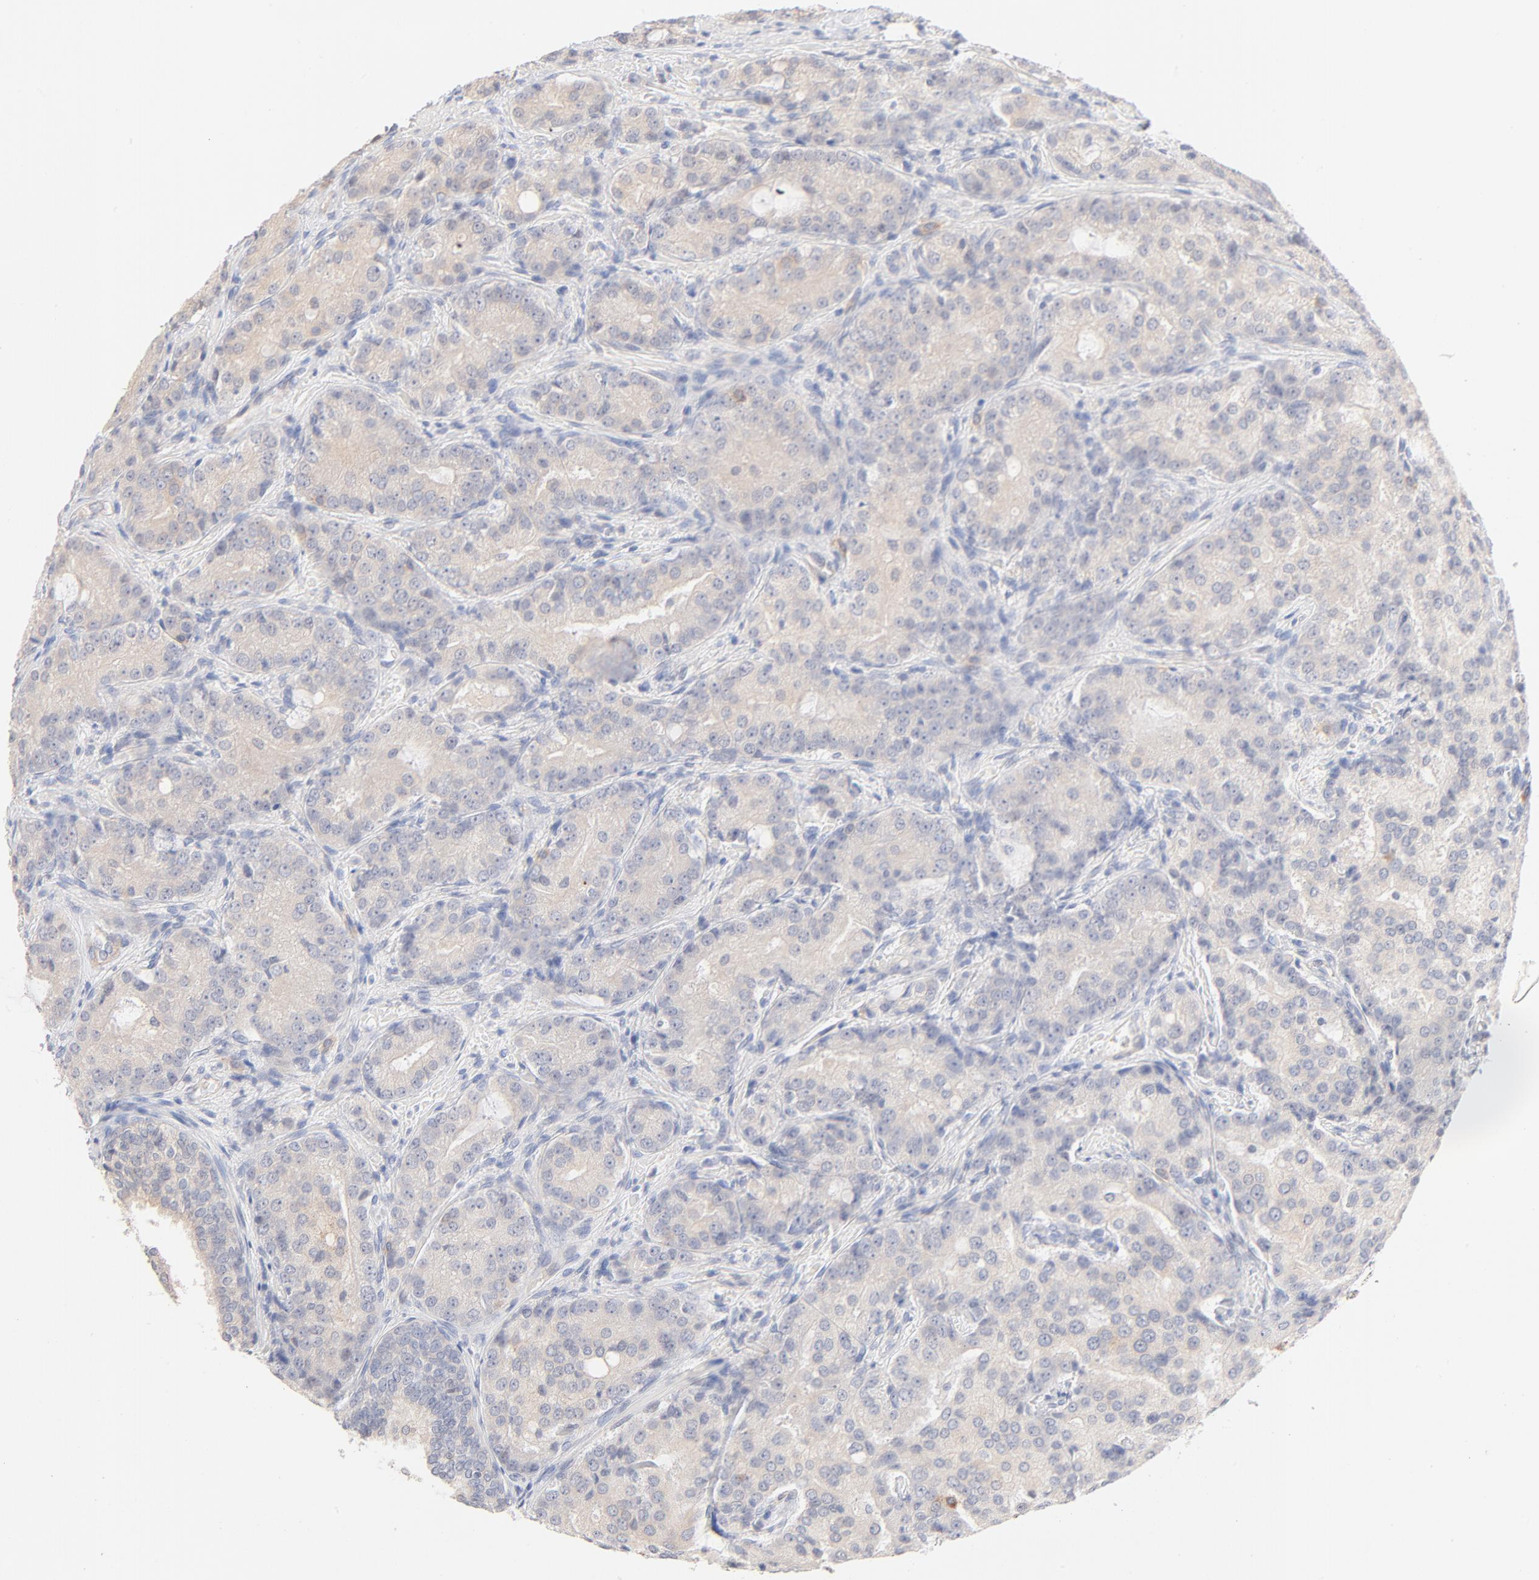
{"staining": {"intensity": "weak", "quantity": ">75%", "location": "cytoplasmic/membranous"}, "tissue": "prostate cancer", "cell_type": "Tumor cells", "image_type": "cancer", "snomed": [{"axis": "morphology", "description": "Adenocarcinoma, High grade"}, {"axis": "topography", "description": "Prostate"}], "caption": "The immunohistochemical stain highlights weak cytoplasmic/membranous positivity in tumor cells of prostate high-grade adenocarcinoma tissue. The protein of interest is shown in brown color, while the nuclei are stained blue.", "gene": "SPTB", "patient": {"sex": "male", "age": 72}}